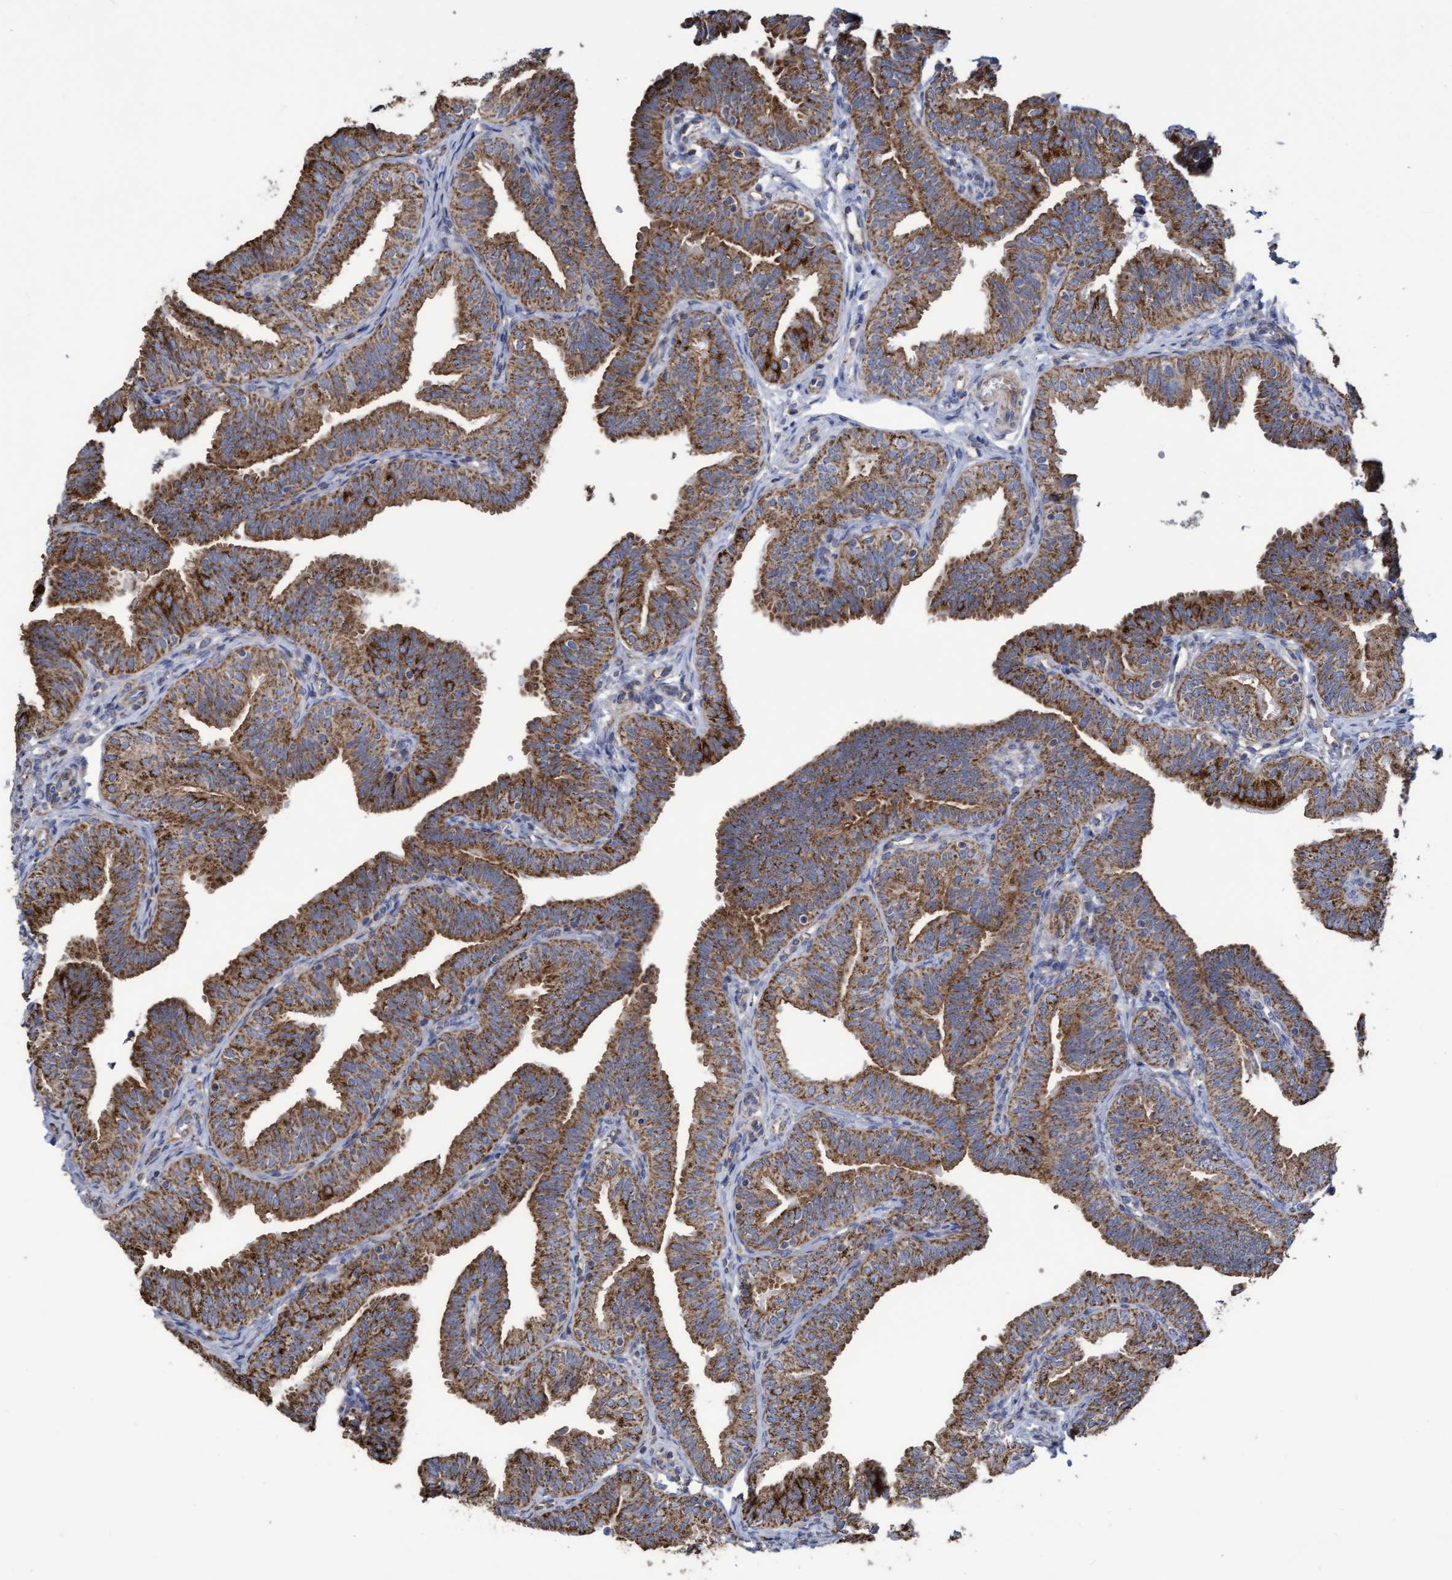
{"staining": {"intensity": "moderate", "quantity": ">75%", "location": "cytoplasmic/membranous"}, "tissue": "fallopian tube", "cell_type": "Glandular cells", "image_type": "normal", "snomed": [{"axis": "morphology", "description": "Normal tissue, NOS"}, {"axis": "topography", "description": "Fallopian tube"}], "caption": "IHC histopathology image of benign fallopian tube stained for a protein (brown), which displays medium levels of moderate cytoplasmic/membranous staining in about >75% of glandular cells.", "gene": "COBL", "patient": {"sex": "female", "age": 35}}